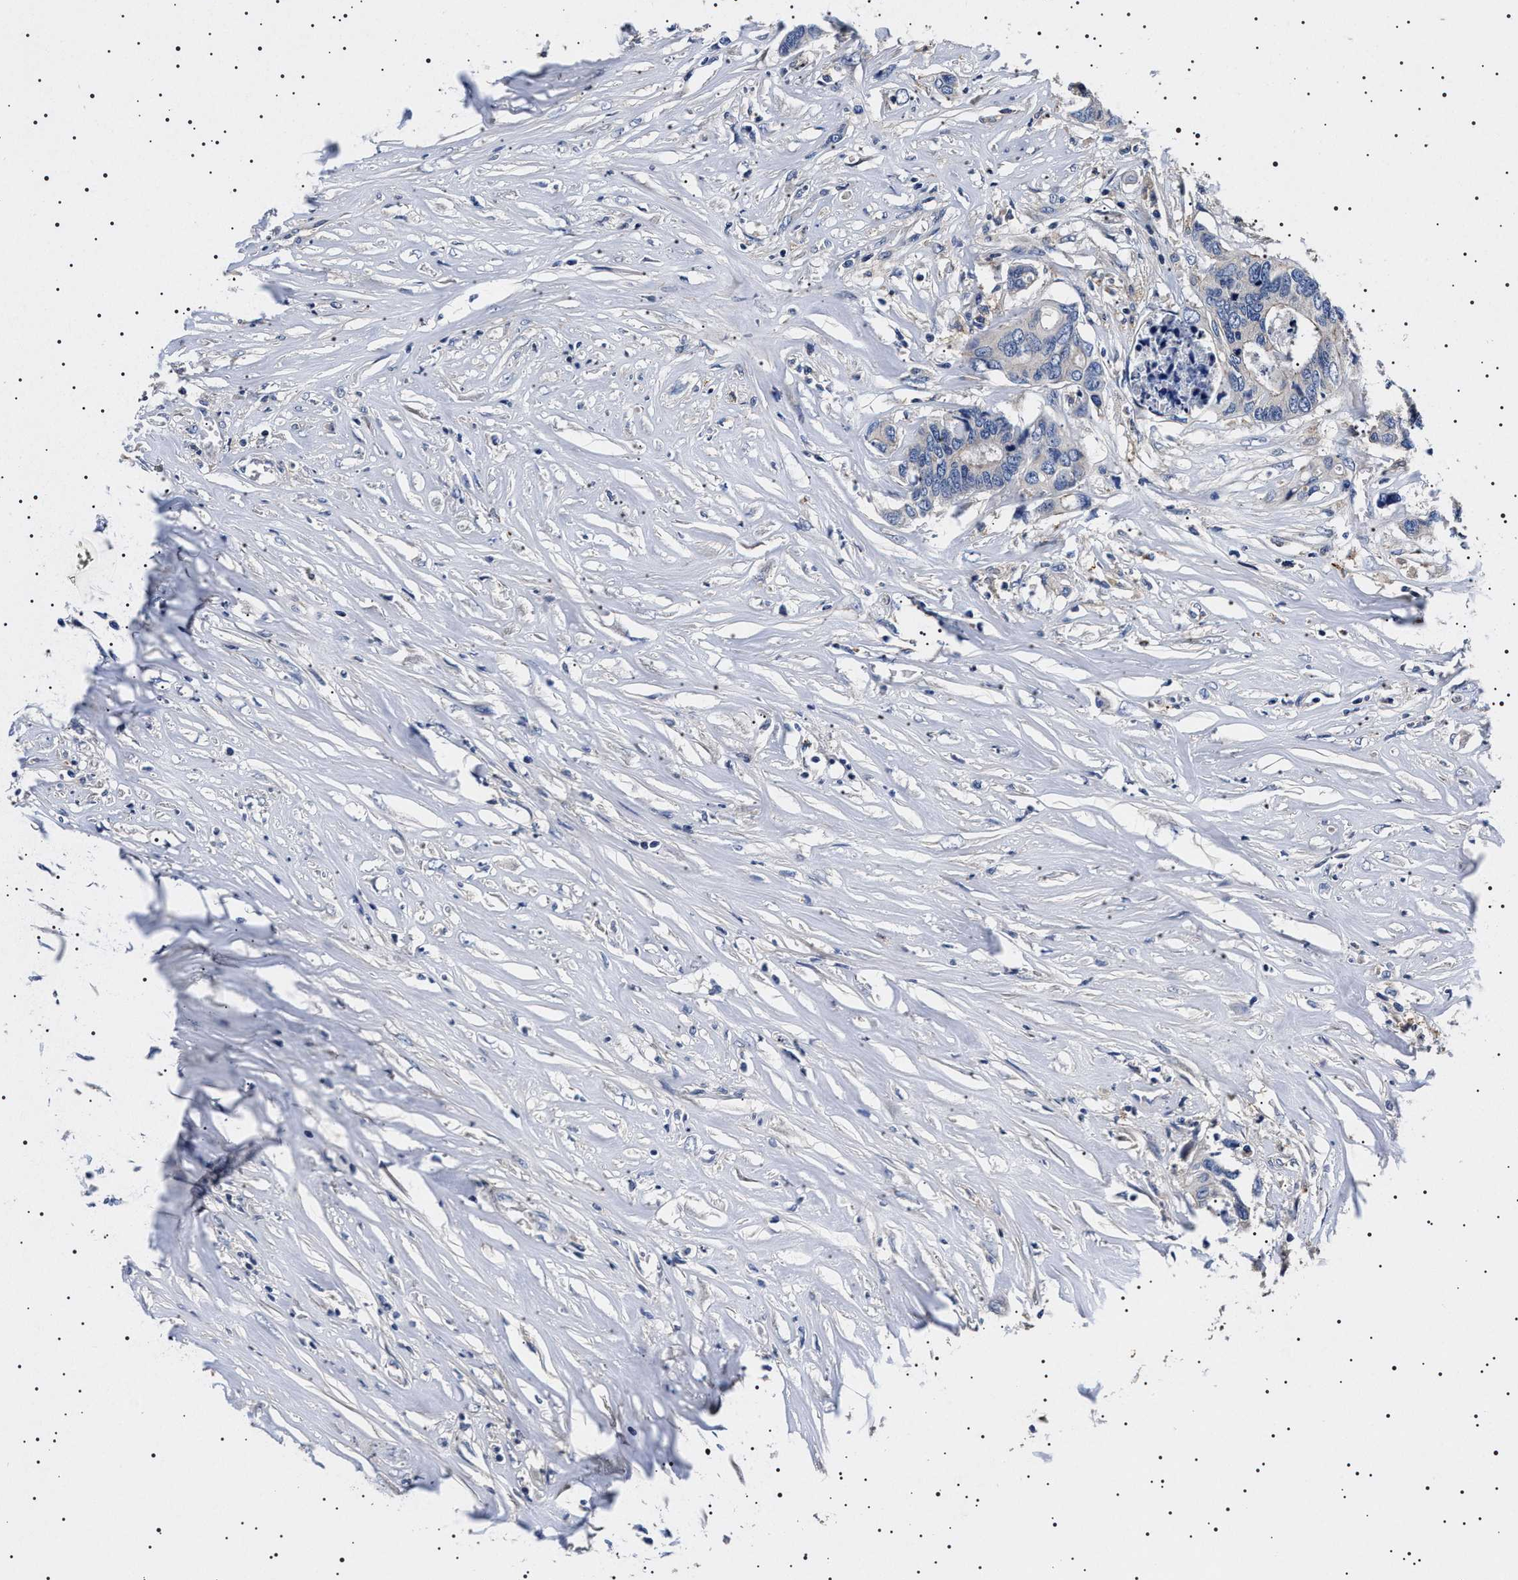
{"staining": {"intensity": "weak", "quantity": "<25%", "location": "cytoplasmic/membranous"}, "tissue": "colorectal cancer", "cell_type": "Tumor cells", "image_type": "cancer", "snomed": [{"axis": "morphology", "description": "Adenocarcinoma, NOS"}, {"axis": "topography", "description": "Rectum"}], "caption": "Immunohistochemistry histopathology image of adenocarcinoma (colorectal) stained for a protein (brown), which exhibits no expression in tumor cells.", "gene": "SLC4A7", "patient": {"sex": "male", "age": 55}}